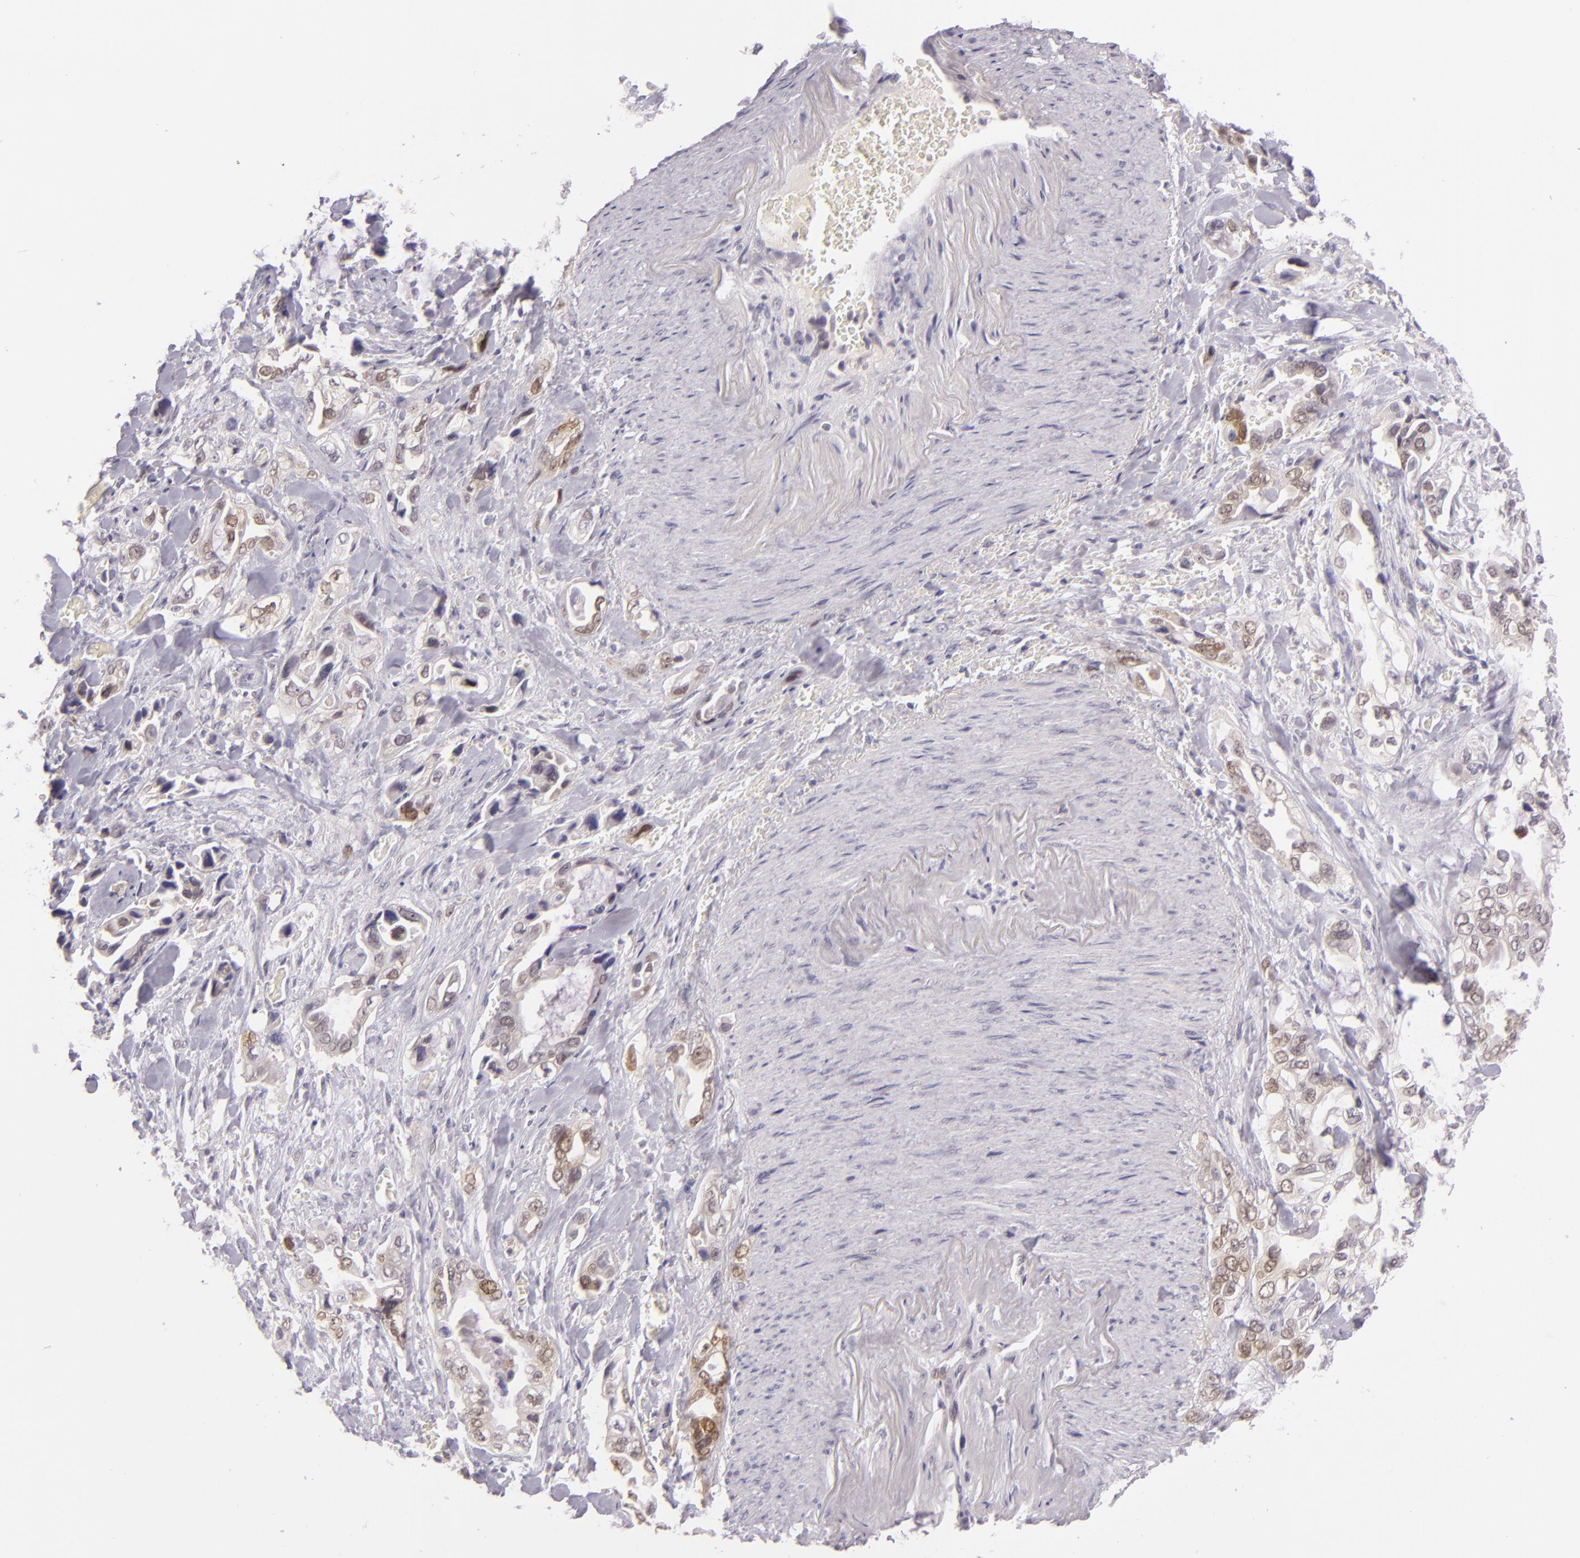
{"staining": {"intensity": "weak", "quantity": "<25%", "location": "cytoplasmic/membranous,nuclear"}, "tissue": "pancreatic cancer", "cell_type": "Tumor cells", "image_type": "cancer", "snomed": [{"axis": "morphology", "description": "Adenocarcinoma, NOS"}, {"axis": "topography", "description": "Pancreas"}], "caption": "The immunohistochemistry histopathology image has no significant staining in tumor cells of adenocarcinoma (pancreatic) tissue. (DAB immunohistochemistry visualized using brightfield microscopy, high magnification).", "gene": "CSE1L", "patient": {"sex": "male", "age": 69}}